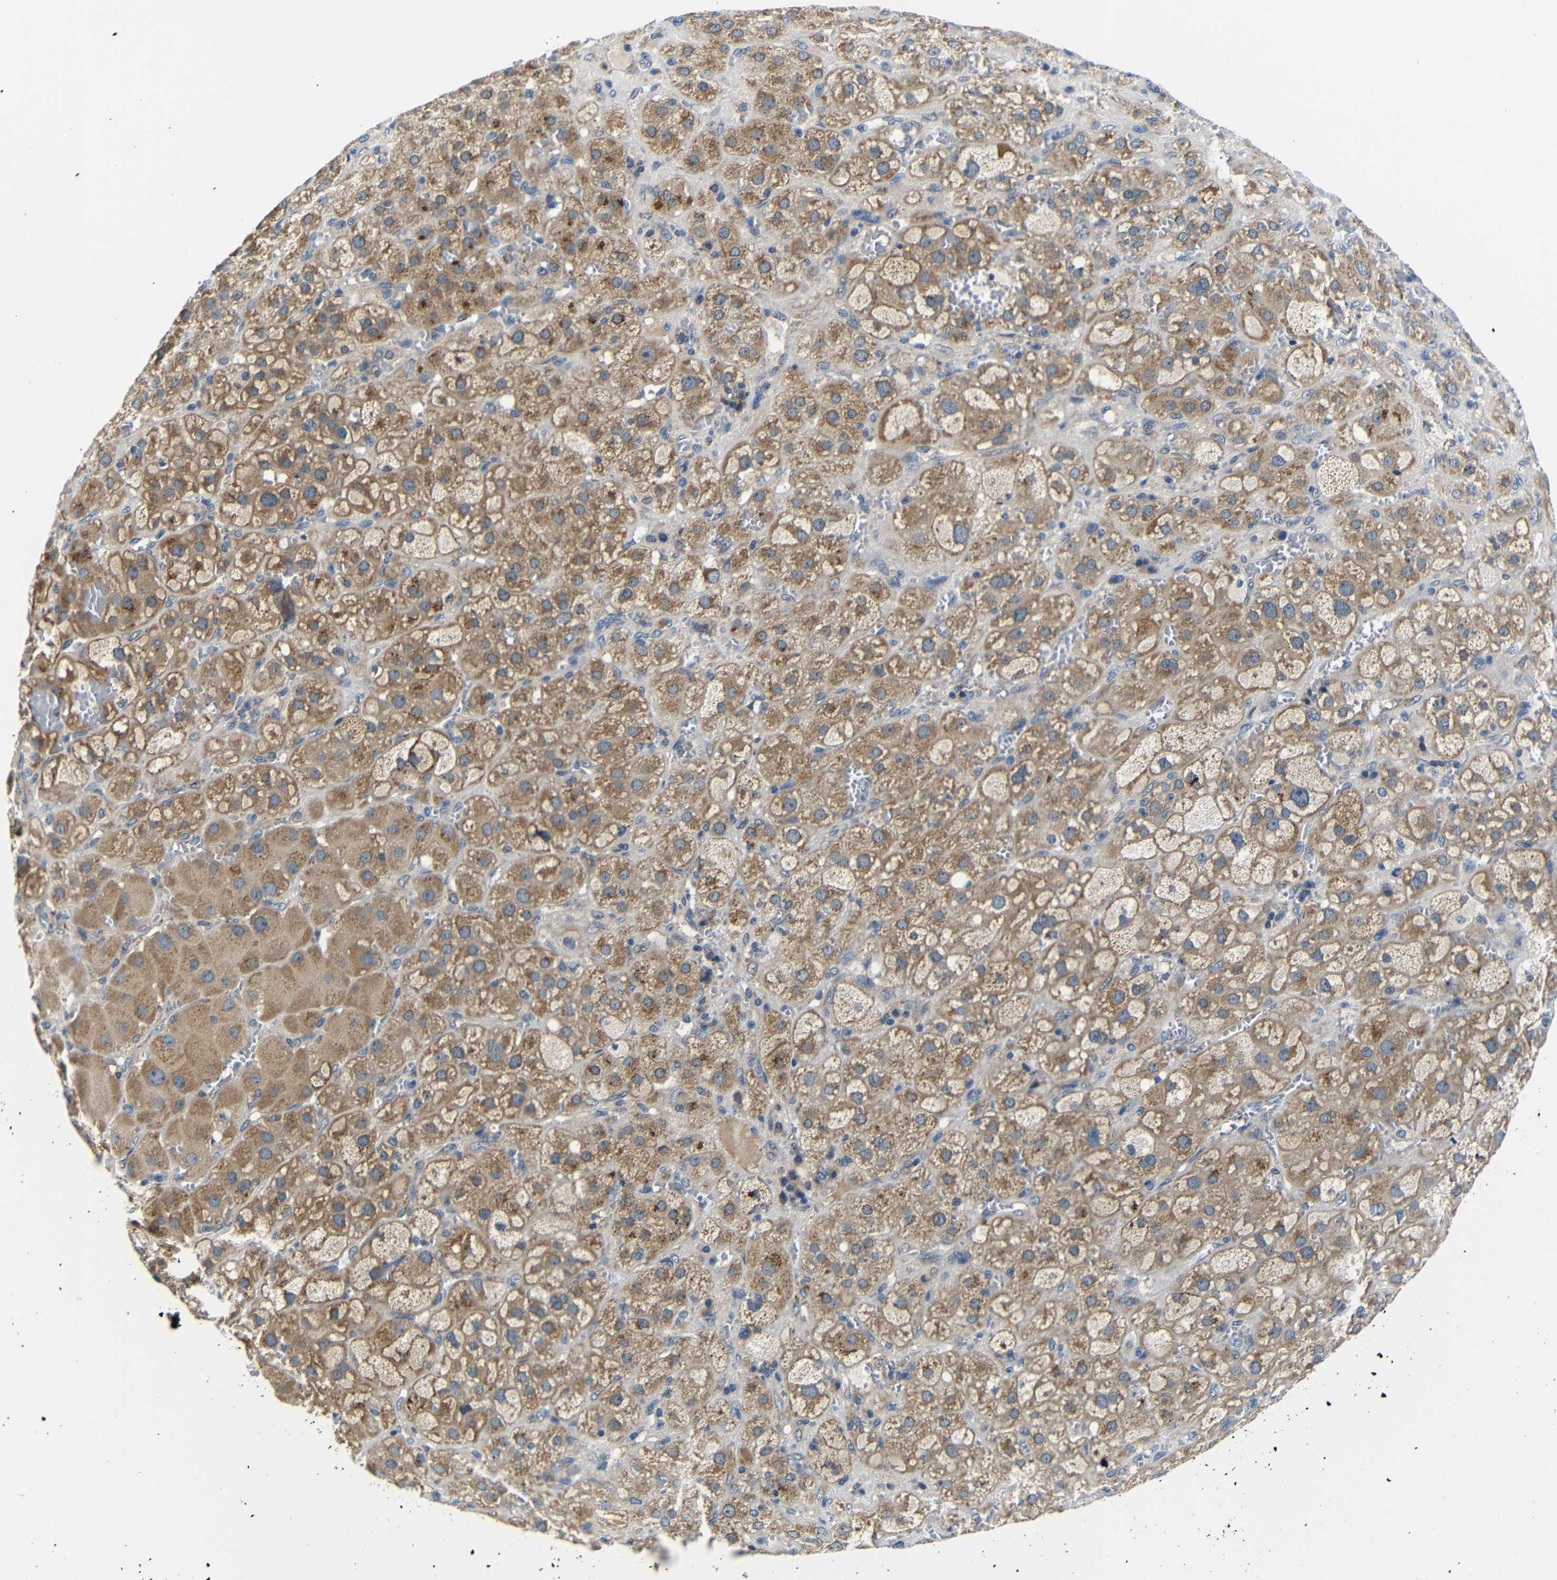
{"staining": {"intensity": "moderate", "quantity": ">75%", "location": "cytoplasmic/membranous"}, "tissue": "adrenal gland", "cell_type": "Glandular cells", "image_type": "normal", "snomed": [{"axis": "morphology", "description": "Normal tissue, NOS"}, {"axis": "topography", "description": "Adrenal gland"}], "caption": "IHC of benign human adrenal gland shows medium levels of moderate cytoplasmic/membranous expression in about >75% of glandular cells. The protein is shown in brown color, while the nuclei are stained blue.", "gene": "FKBP14", "patient": {"sex": "female", "age": 47}}